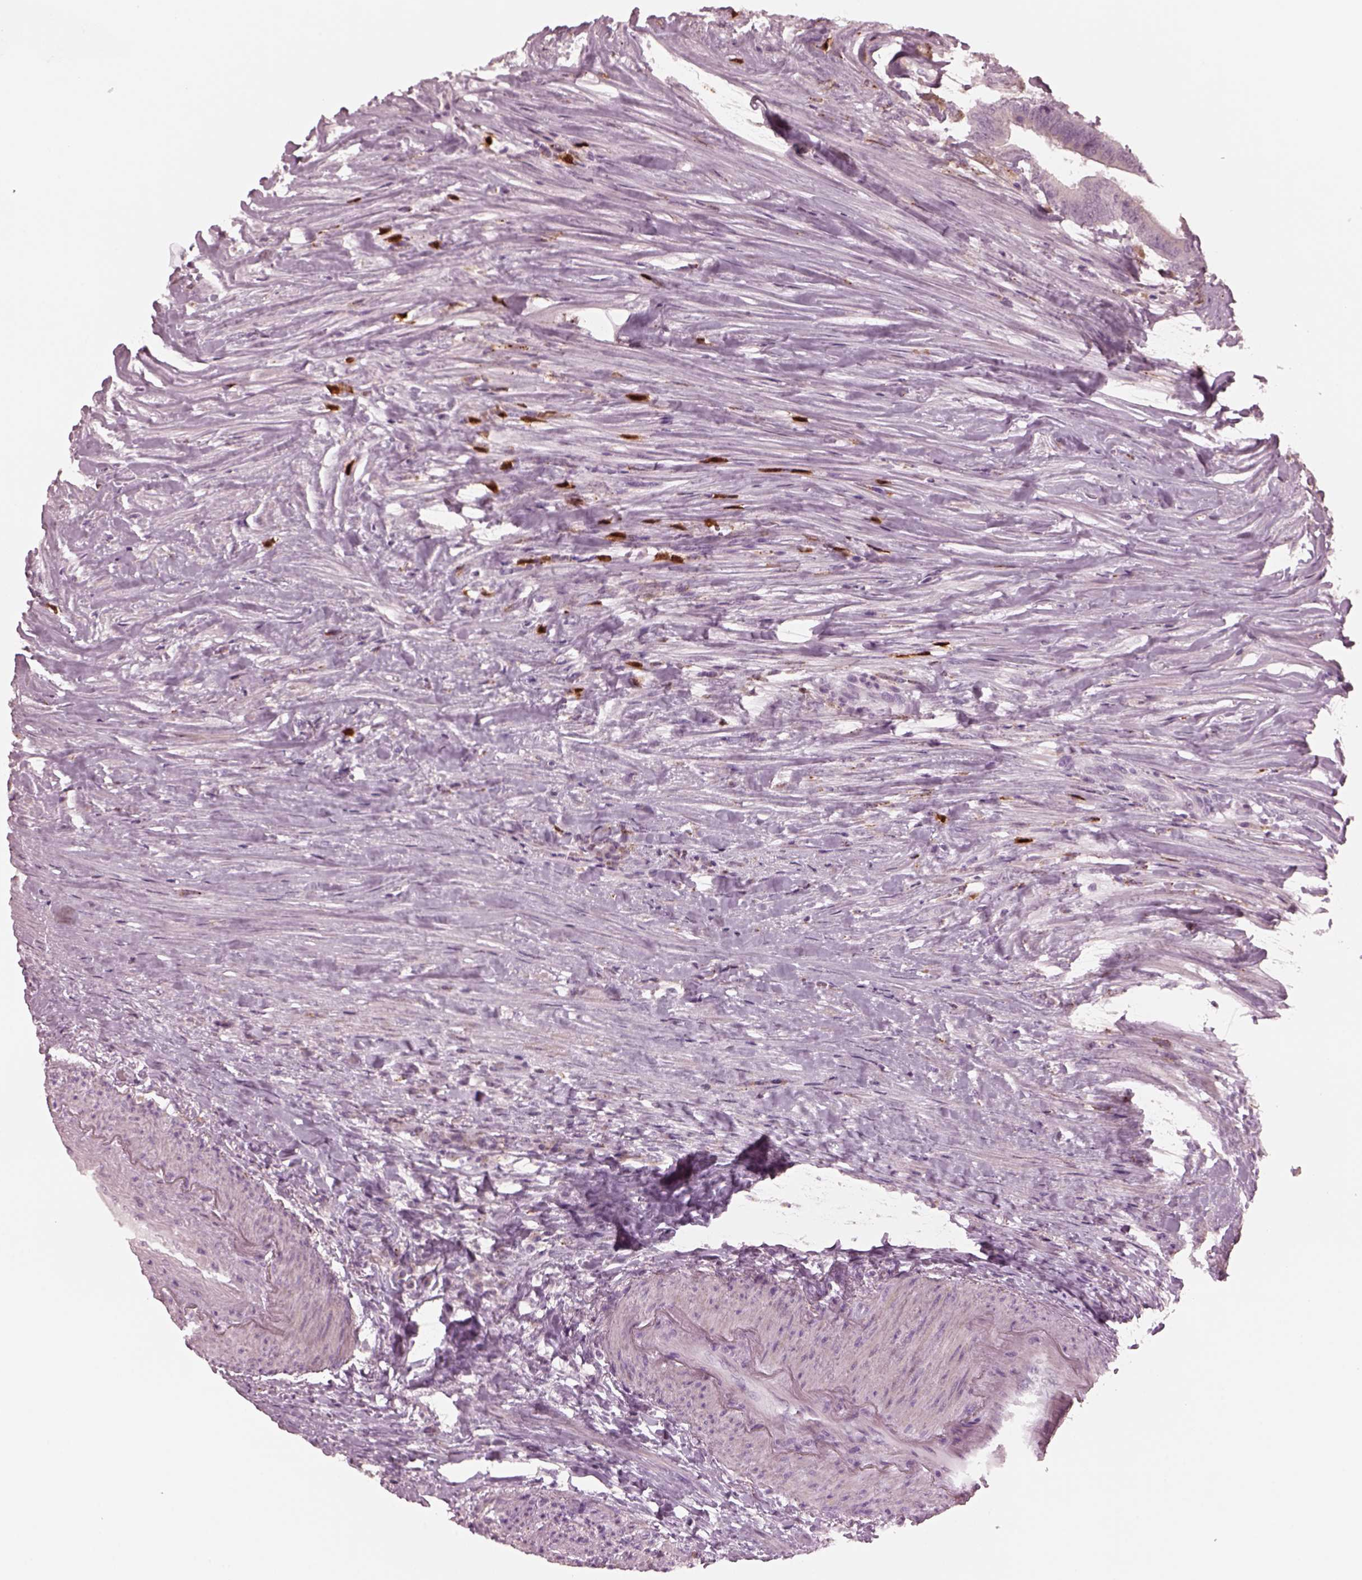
{"staining": {"intensity": "negative", "quantity": "none", "location": "none"}, "tissue": "colorectal cancer", "cell_type": "Tumor cells", "image_type": "cancer", "snomed": [{"axis": "morphology", "description": "Adenocarcinoma, NOS"}, {"axis": "topography", "description": "Colon"}], "caption": "DAB immunohistochemical staining of colorectal cancer demonstrates no significant positivity in tumor cells.", "gene": "SLAMF8", "patient": {"sex": "female", "age": 43}}